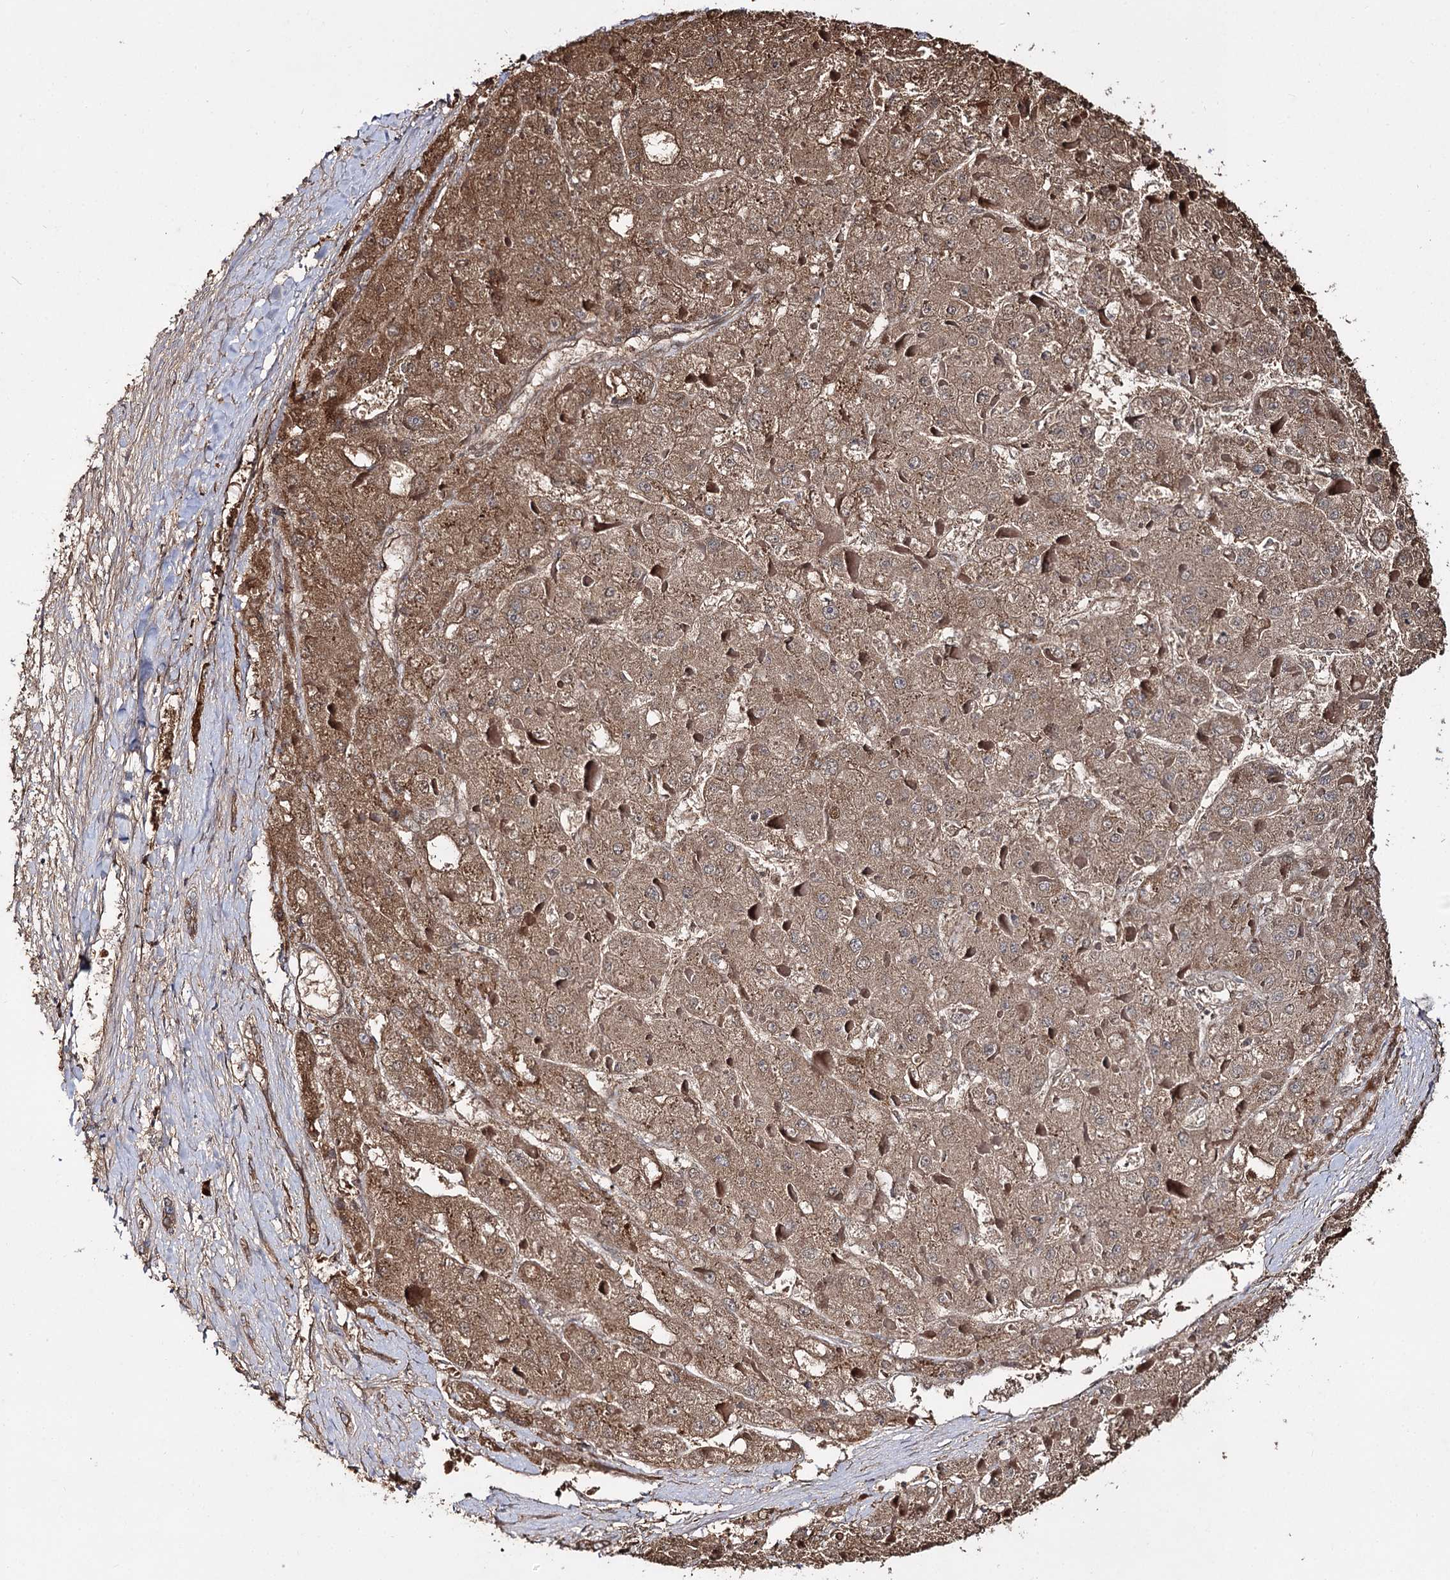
{"staining": {"intensity": "moderate", "quantity": ">75%", "location": "cytoplasmic/membranous"}, "tissue": "liver cancer", "cell_type": "Tumor cells", "image_type": "cancer", "snomed": [{"axis": "morphology", "description": "Carcinoma, Hepatocellular, NOS"}, {"axis": "topography", "description": "Liver"}], "caption": "The immunohistochemical stain highlights moderate cytoplasmic/membranous staining in tumor cells of liver cancer (hepatocellular carcinoma) tissue. The protein of interest is stained brown, and the nuclei are stained in blue (DAB (3,3'-diaminobenzidine) IHC with brightfield microscopy, high magnification).", "gene": "C11orf80", "patient": {"sex": "female", "age": 73}}